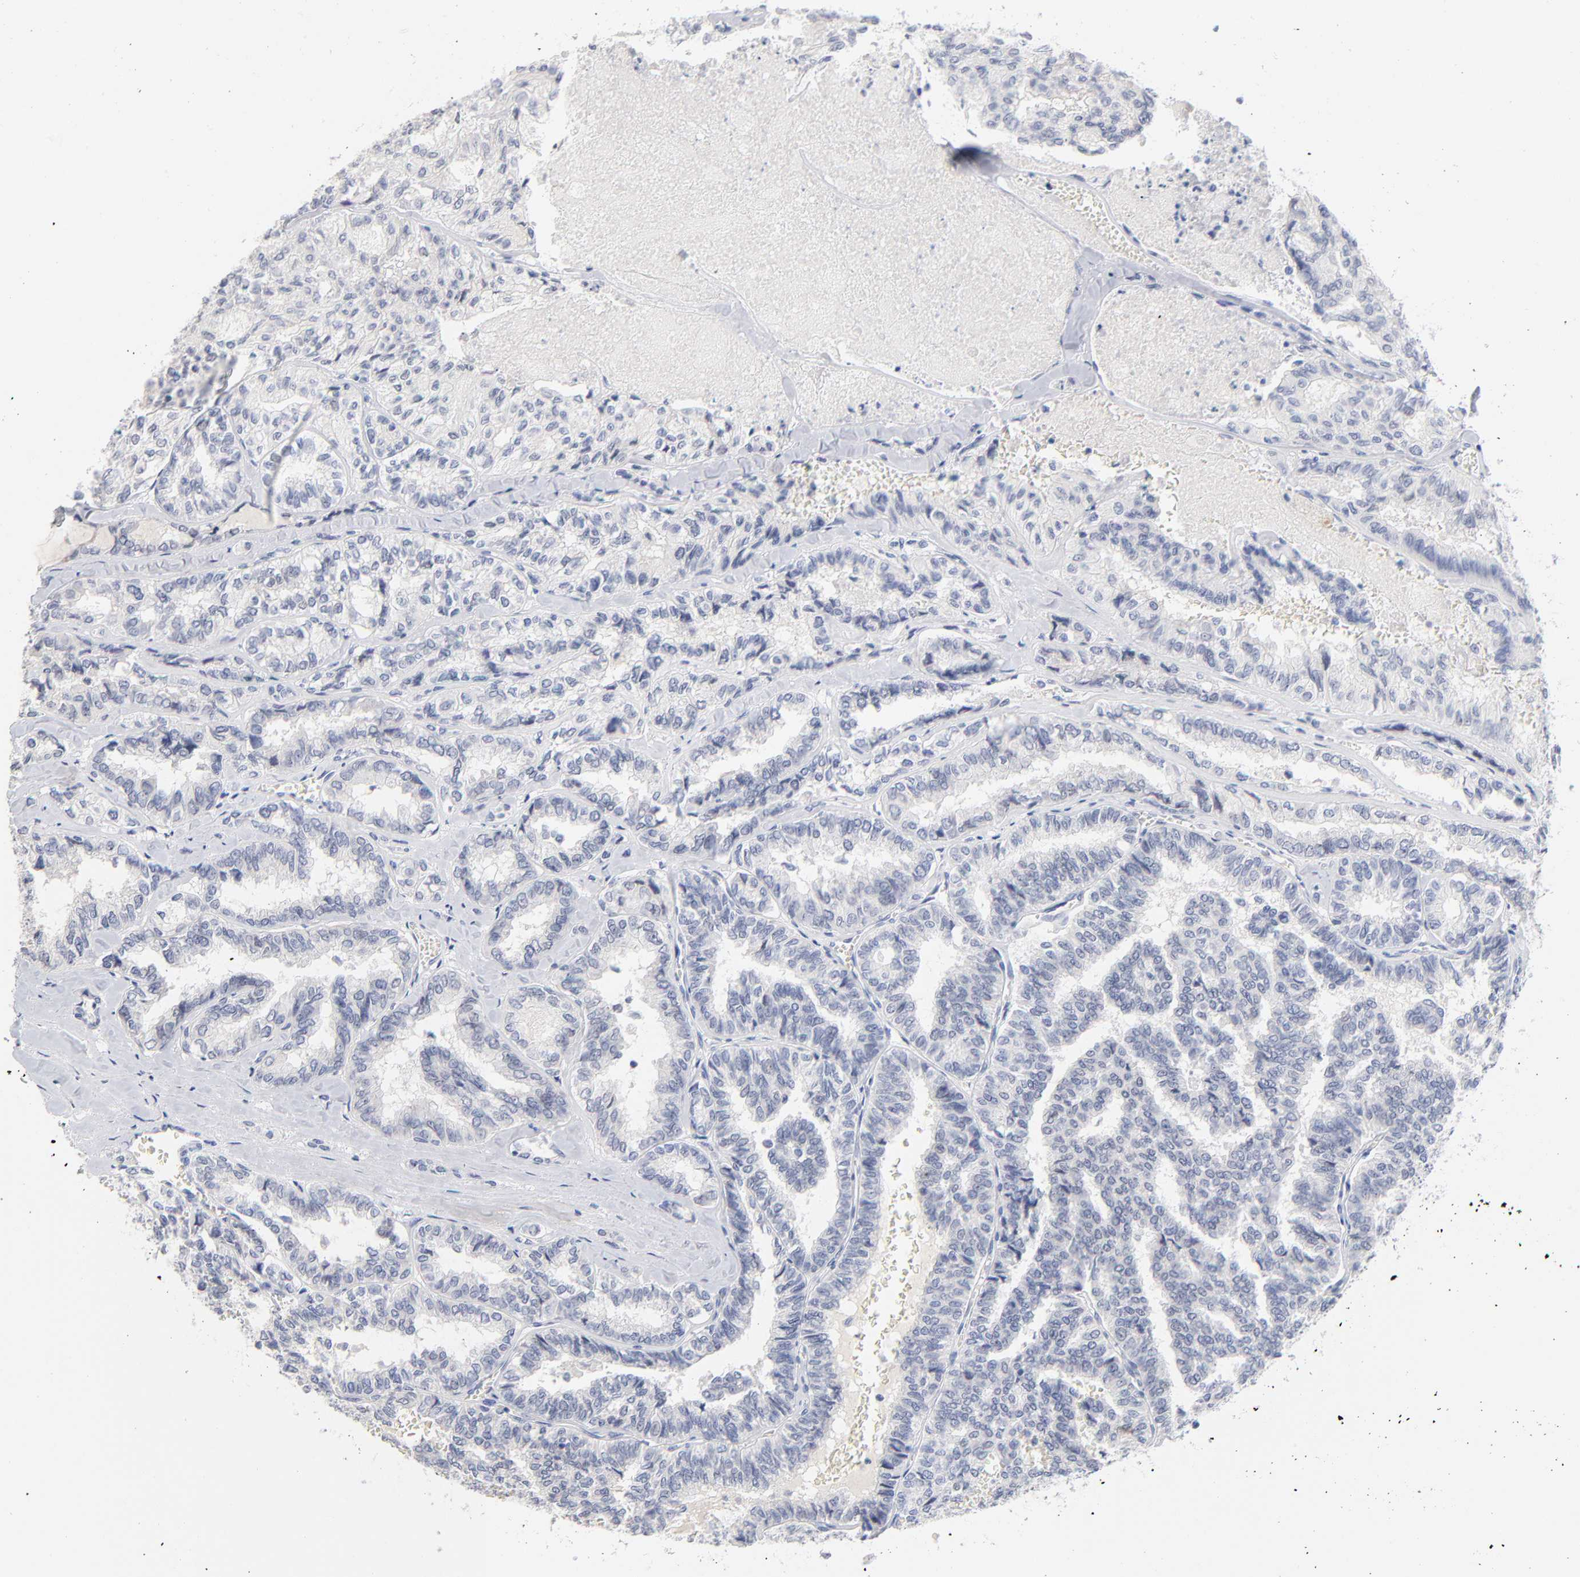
{"staining": {"intensity": "negative", "quantity": "none", "location": "none"}, "tissue": "thyroid cancer", "cell_type": "Tumor cells", "image_type": "cancer", "snomed": [{"axis": "morphology", "description": "Papillary adenocarcinoma, NOS"}, {"axis": "topography", "description": "Thyroid gland"}], "caption": "Tumor cells show no significant protein staining in thyroid cancer.", "gene": "ORC2", "patient": {"sex": "female", "age": 35}}